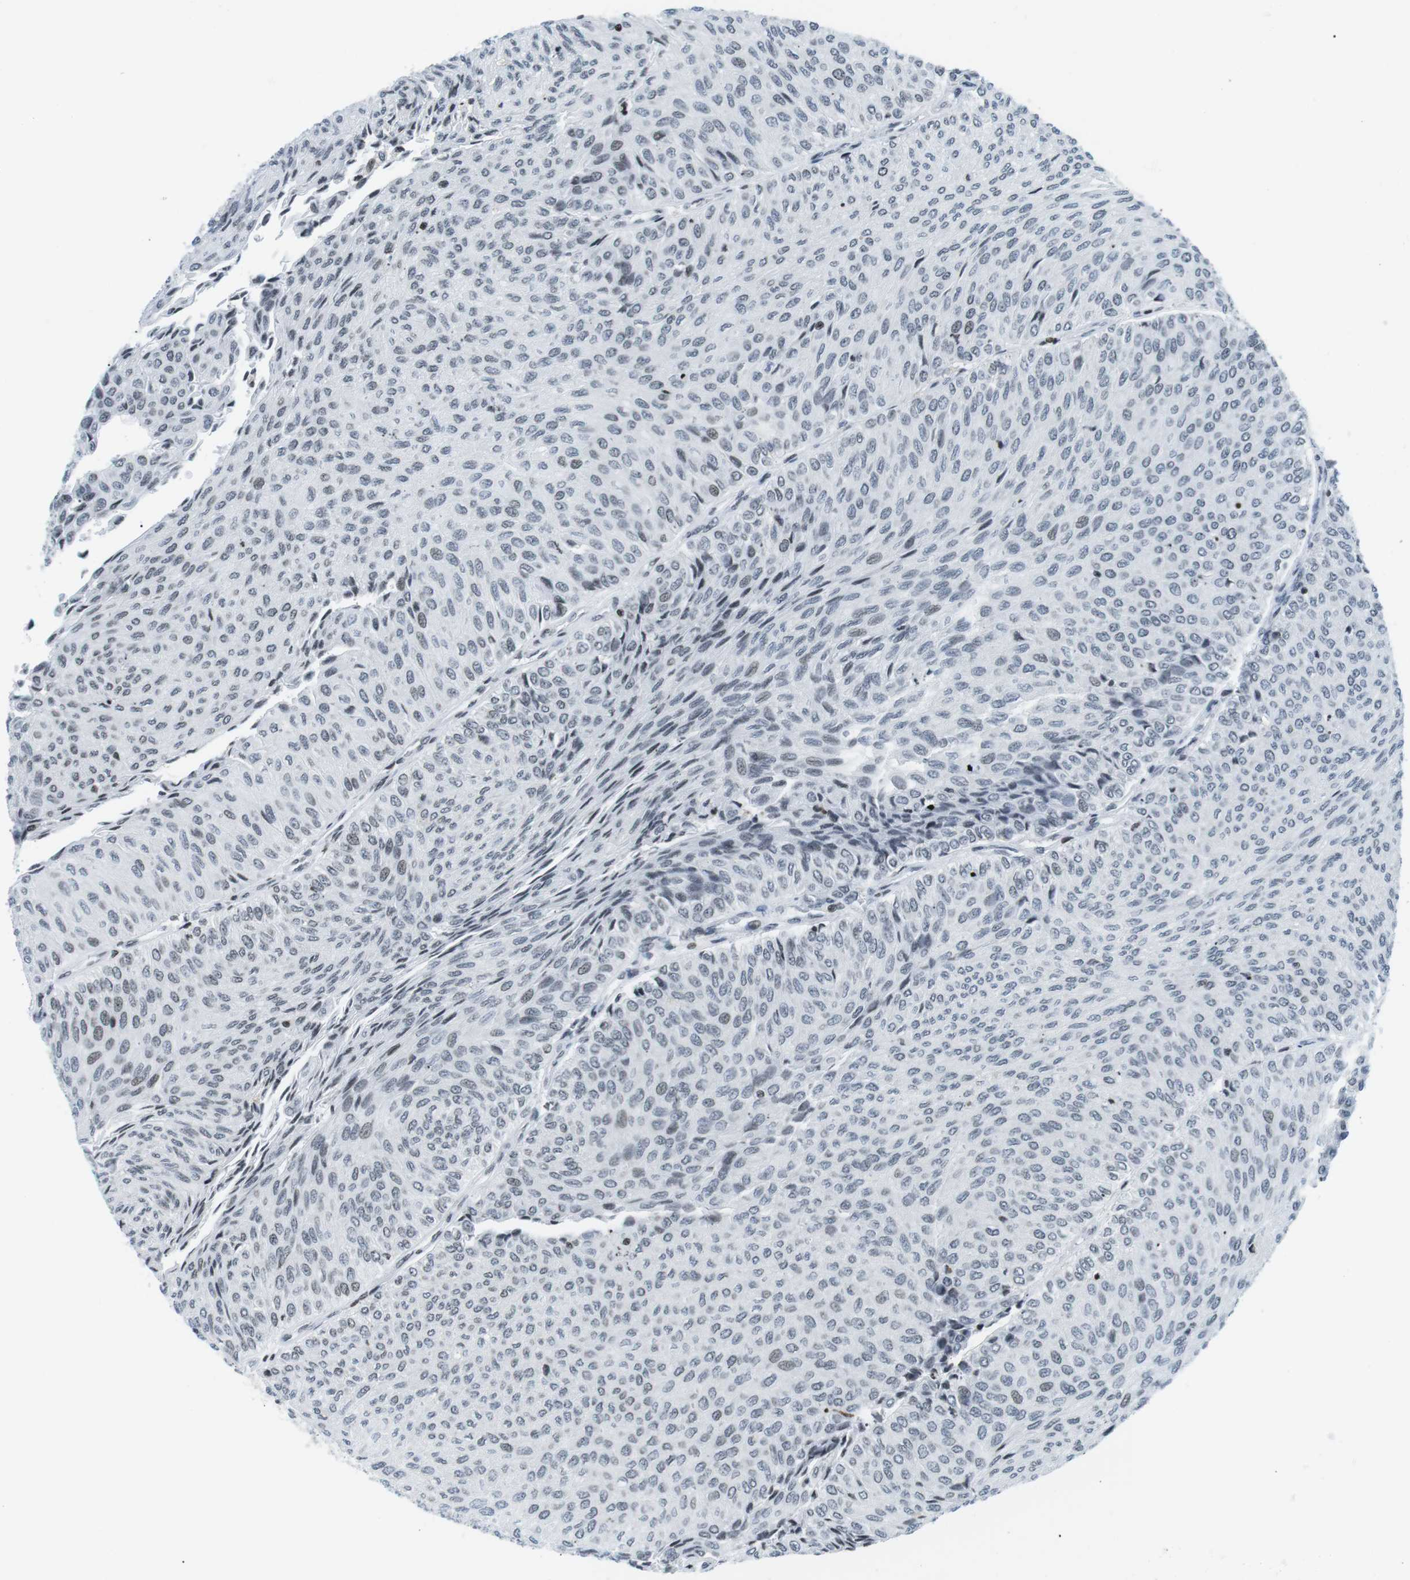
{"staining": {"intensity": "weak", "quantity": "<25%", "location": "nuclear"}, "tissue": "urothelial cancer", "cell_type": "Tumor cells", "image_type": "cancer", "snomed": [{"axis": "morphology", "description": "Urothelial carcinoma, Low grade"}, {"axis": "topography", "description": "Urinary bladder"}], "caption": "Immunohistochemistry (IHC) histopathology image of human urothelial cancer stained for a protein (brown), which shows no expression in tumor cells. (DAB (3,3'-diaminobenzidine) immunohistochemistry with hematoxylin counter stain).", "gene": "E2F2", "patient": {"sex": "male", "age": 78}}